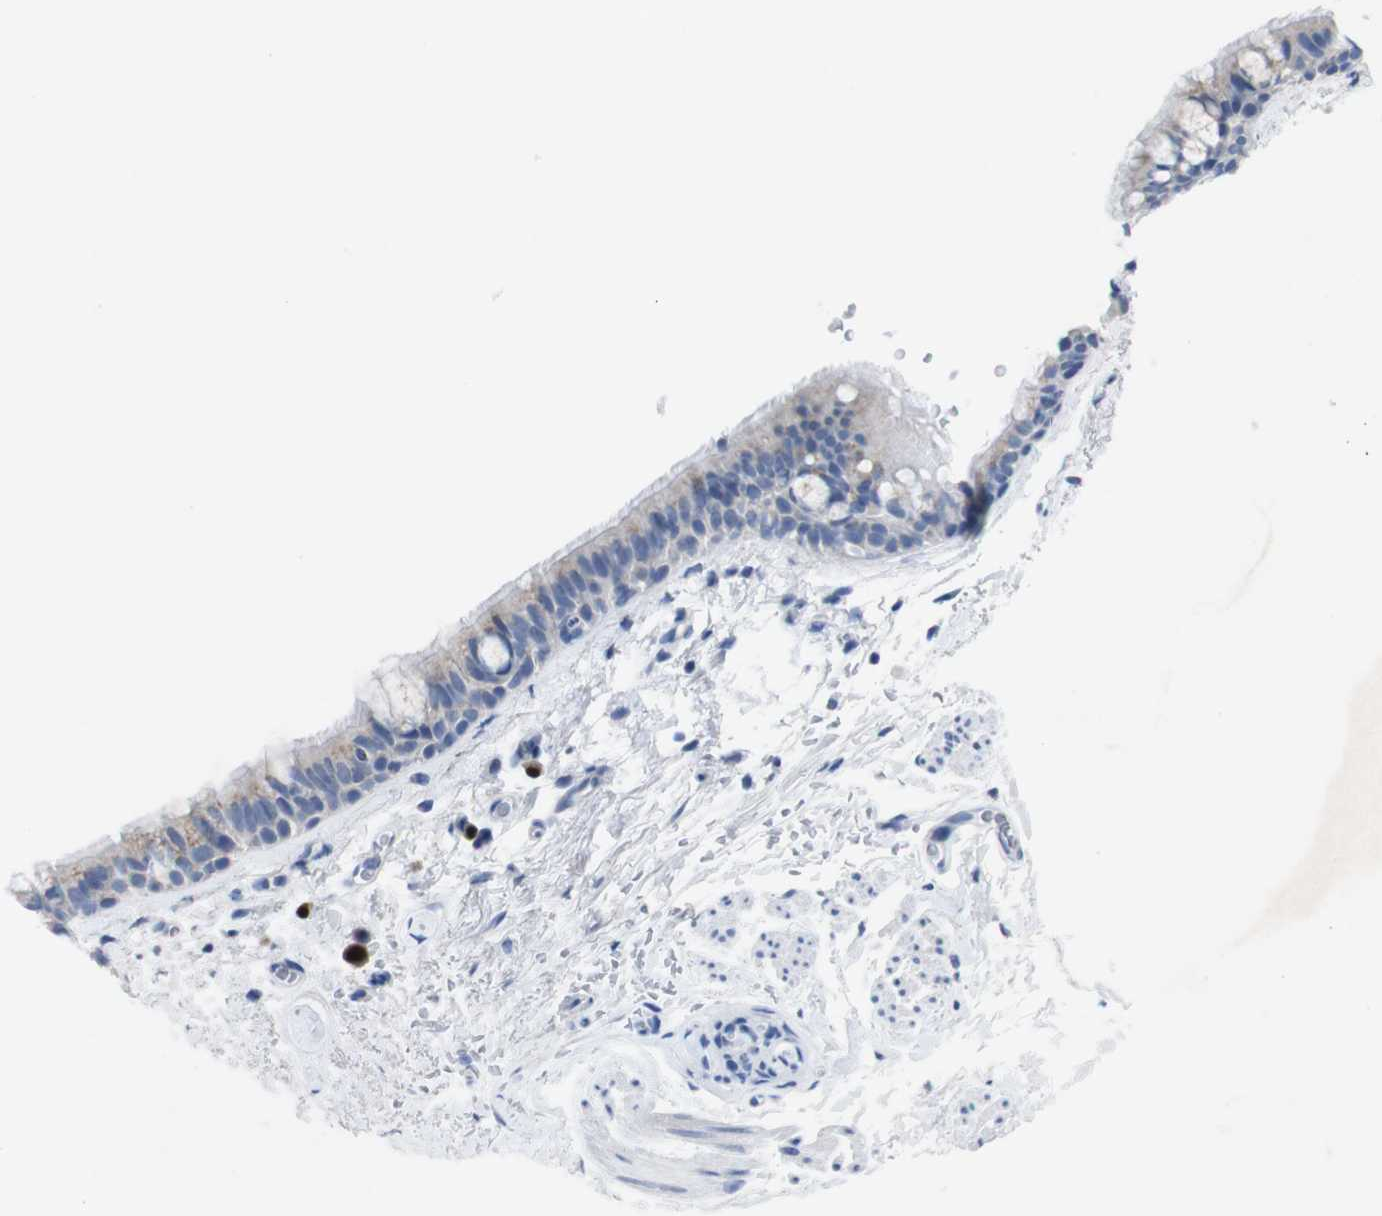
{"staining": {"intensity": "weak", "quantity": "<25%", "location": "cytoplasmic/membranous"}, "tissue": "bronchus", "cell_type": "Respiratory epithelial cells", "image_type": "normal", "snomed": [{"axis": "morphology", "description": "Normal tissue, NOS"}, {"axis": "morphology", "description": "Malignant melanoma, Metastatic site"}, {"axis": "topography", "description": "Bronchus"}, {"axis": "topography", "description": "Lung"}], "caption": "Immunohistochemistry of normal human bronchus demonstrates no positivity in respiratory epithelial cells. The staining is performed using DAB (3,3'-diaminobenzidine) brown chromogen with nuclei counter-stained in using hematoxylin.", "gene": "IRF4", "patient": {"sex": "male", "age": 64}}